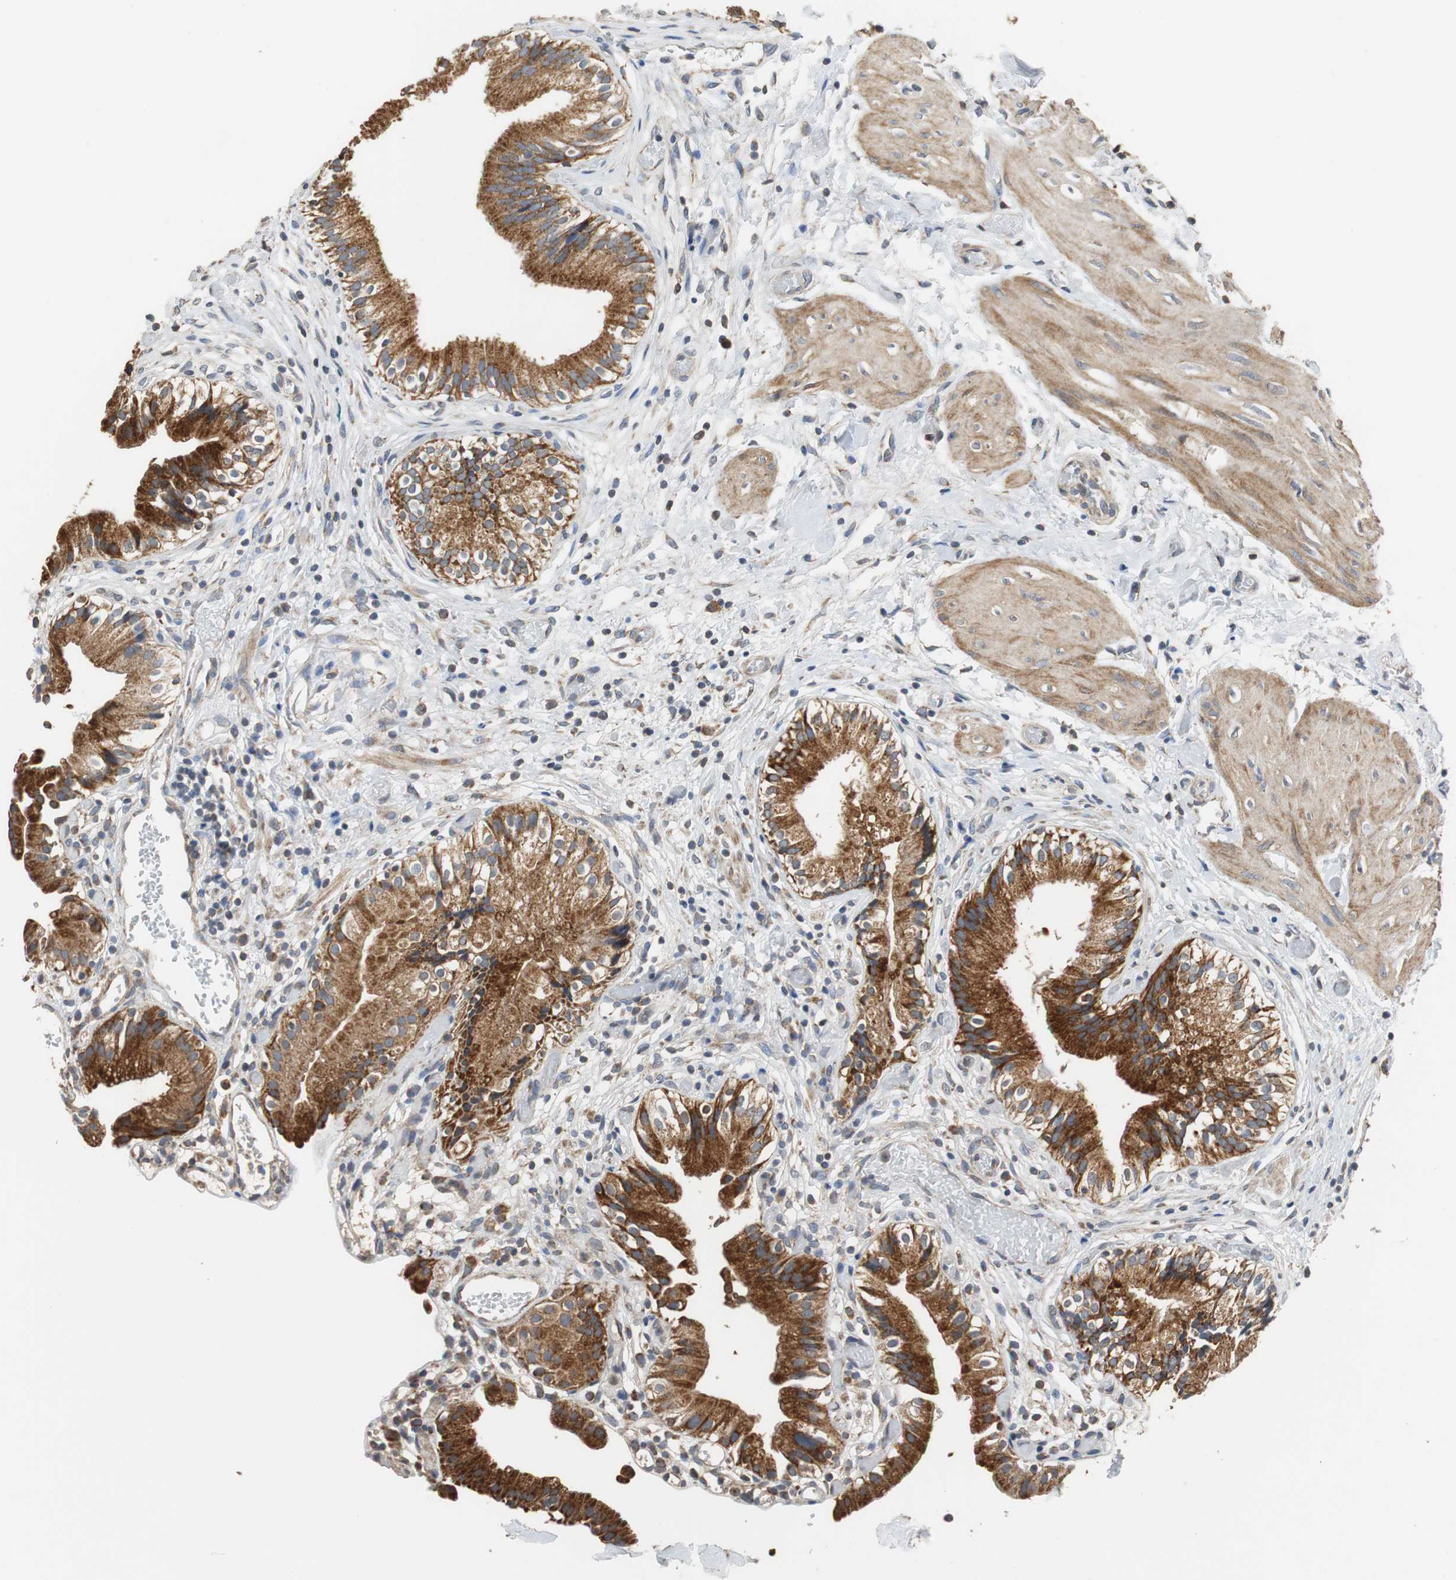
{"staining": {"intensity": "strong", "quantity": ">75%", "location": "cytoplasmic/membranous"}, "tissue": "gallbladder", "cell_type": "Glandular cells", "image_type": "normal", "snomed": [{"axis": "morphology", "description": "Normal tissue, NOS"}, {"axis": "topography", "description": "Gallbladder"}], "caption": "Brown immunohistochemical staining in unremarkable human gallbladder shows strong cytoplasmic/membranous expression in about >75% of glandular cells.", "gene": "HMGCL", "patient": {"sex": "male", "age": 65}}